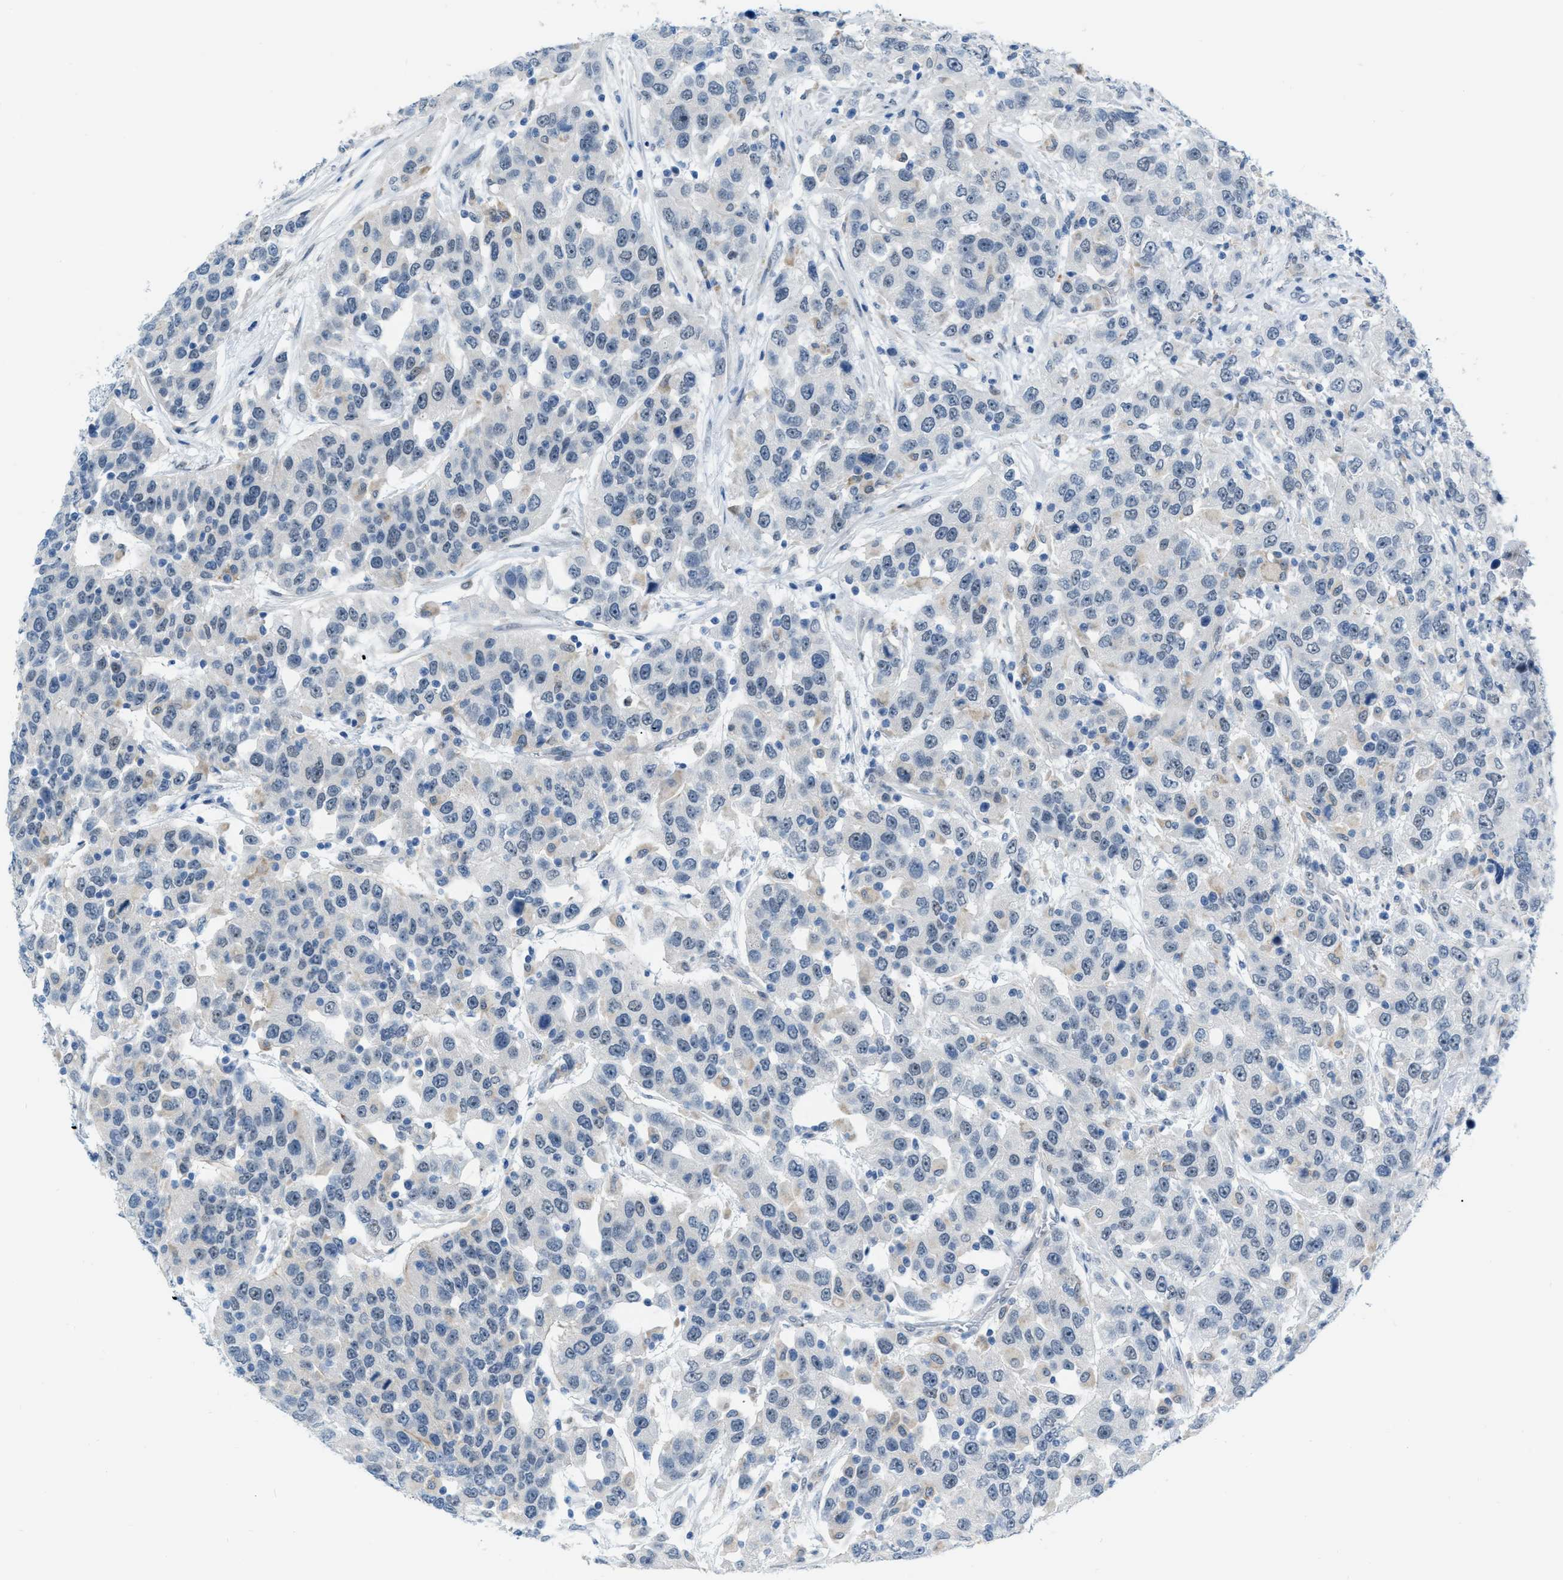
{"staining": {"intensity": "negative", "quantity": "none", "location": "none"}, "tissue": "urothelial cancer", "cell_type": "Tumor cells", "image_type": "cancer", "snomed": [{"axis": "morphology", "description": "Urothelial carcinoma, High grade"}, {"axis": "topography", "description": "Urinary bladder"}], "caption": "Protein analysis of high-grade urothelial carcinoma demonstrates no significant expression in tumor cells. (DAB (3,3'-diaminobenzidine) IHC, high magnification).", "gene": "PHRF1", "patient": {"sex": "female", "age": 80}}